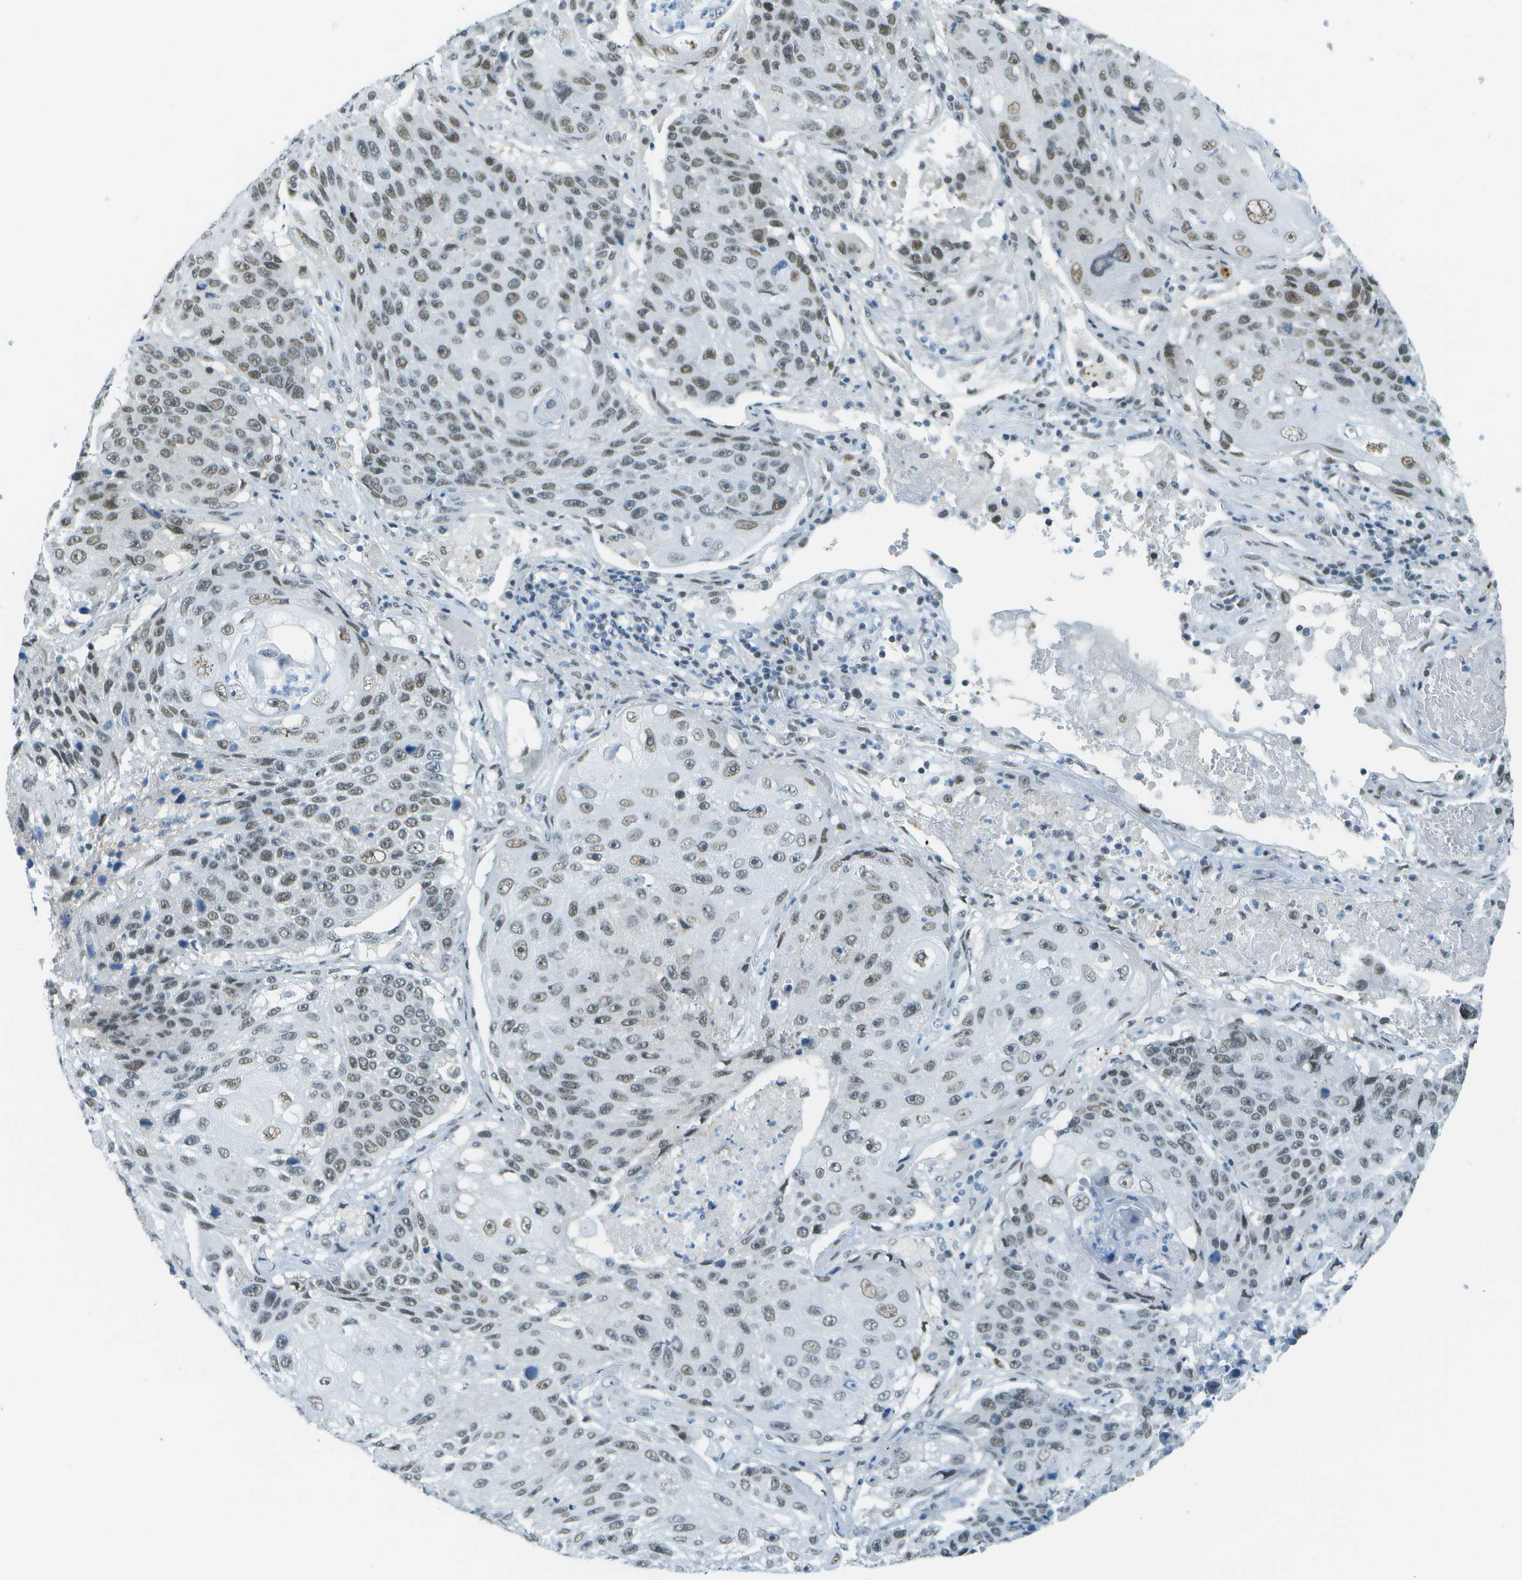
{"staining": {"intensity": "moderate", "quantity": ">75%", "location": "nuclear"}, "tissue": "lung cancer", "cell_type": "Tumor cells", "image_type": "cancer", "snomed": [{"axis": "morphology", "description": "Squamous cell carcinoma, NOS"}, {"axis": "topography", "description": "Lung"}], "caption": "A medium amount of moderate nuclear expression is appreciated in approximately >75% of tumor cells in squamous cell carcinoma (lung) tissue. (IHC, brightfield microscopy, high magnification).", "gene": "NEK11", "patient": {"sex": "male", "age": 61}}